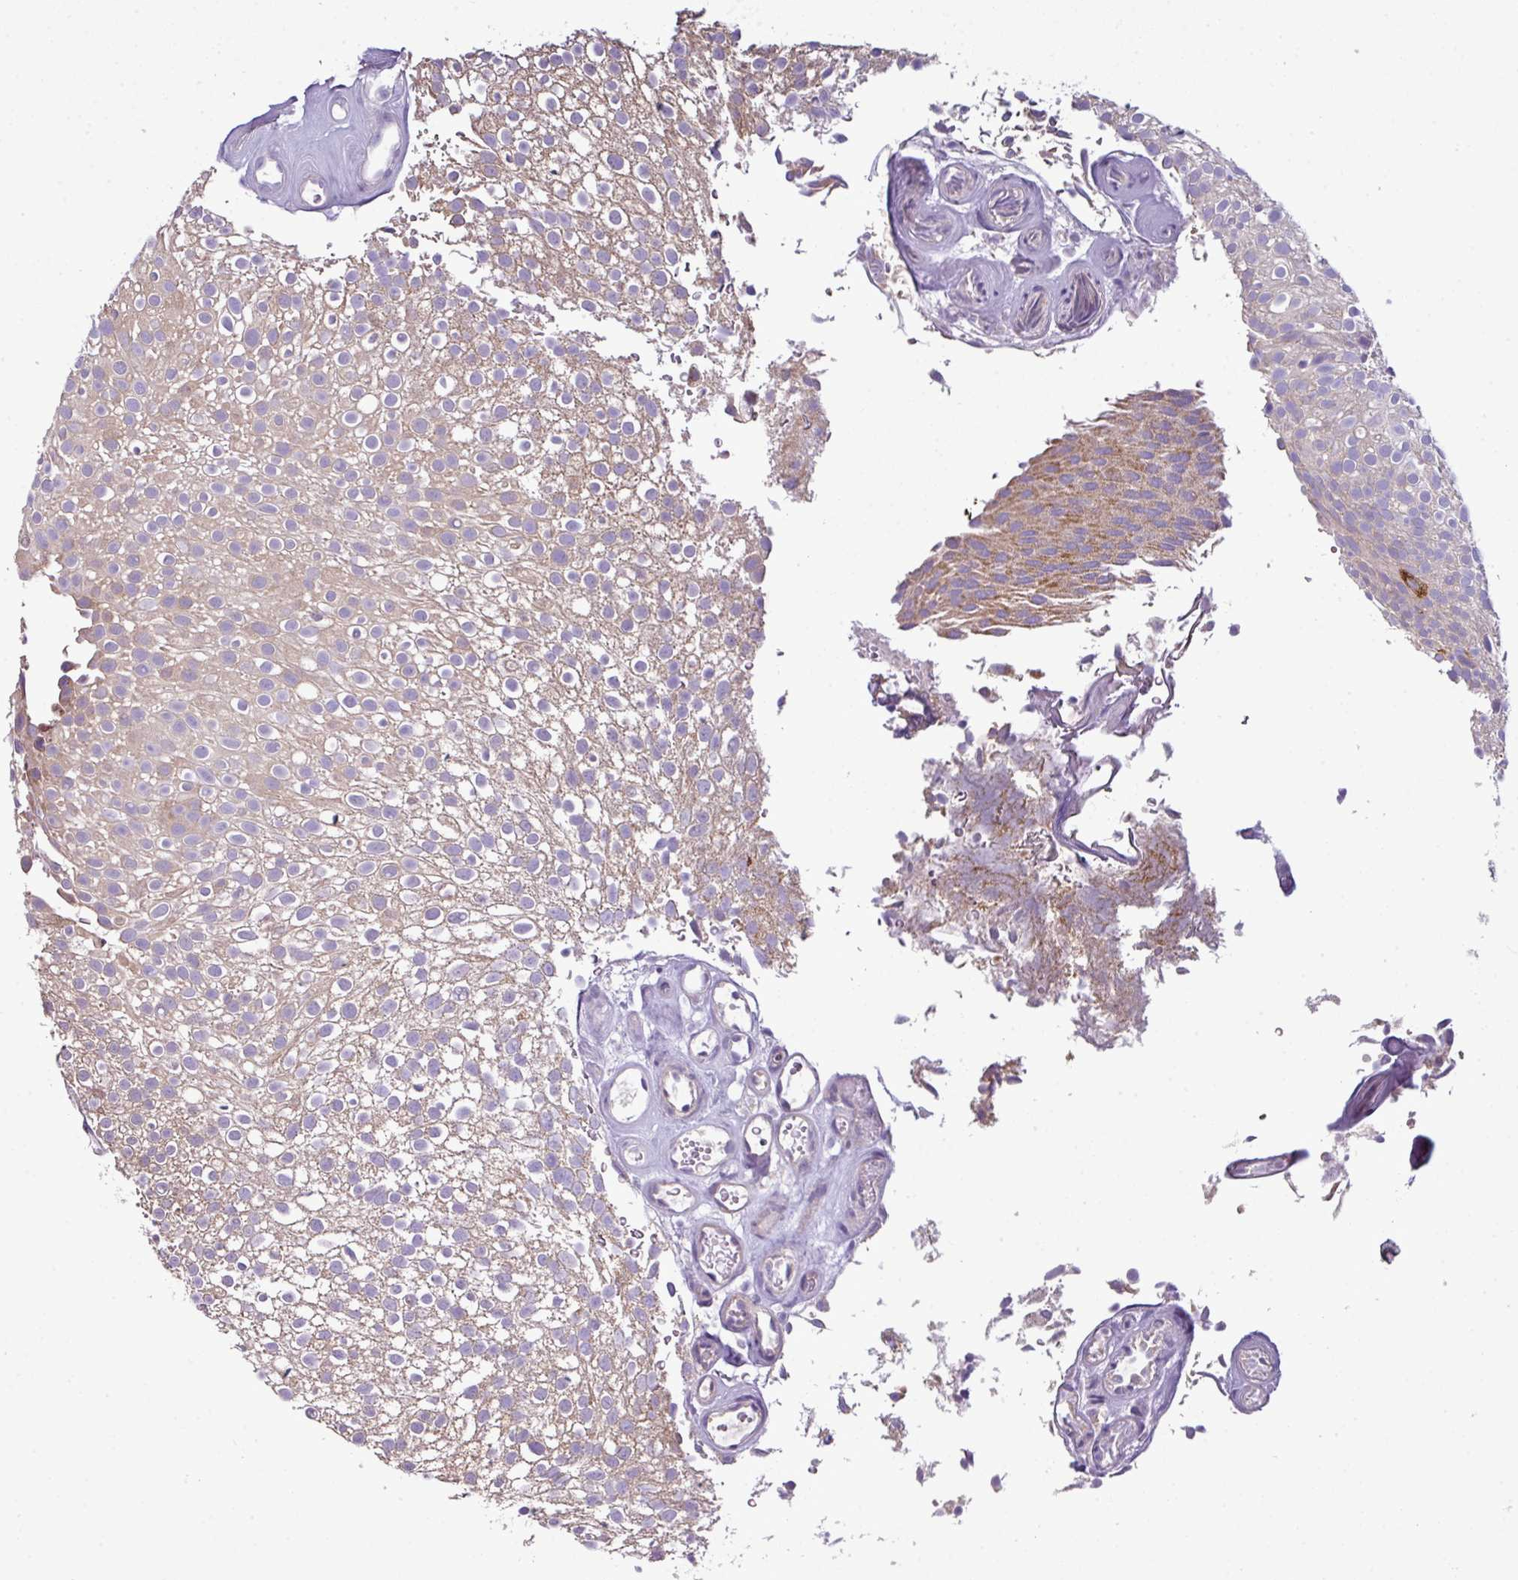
{"staining": {"intensity": "weak", "quantity": ">75%", "location": "cytoplasmic/membranous"}, "tissue": "urothelial cancer", "cell_type": "Tumor cells", "image_type": "cancer", "snomed": [{"axis": "morphology", "description": "Urothelial carcinoma, Low grade"}, {"axis": "topography", "description": "Urinary bladder"}], "caption": "Urothelial cancer was stained to show a protein in brown. There is low levels of weak cytoplasmic/membranous expression in about >75% of tumor cells.", "gene": "AGAP5", "patient": {"sex": "male", "age": 78}}